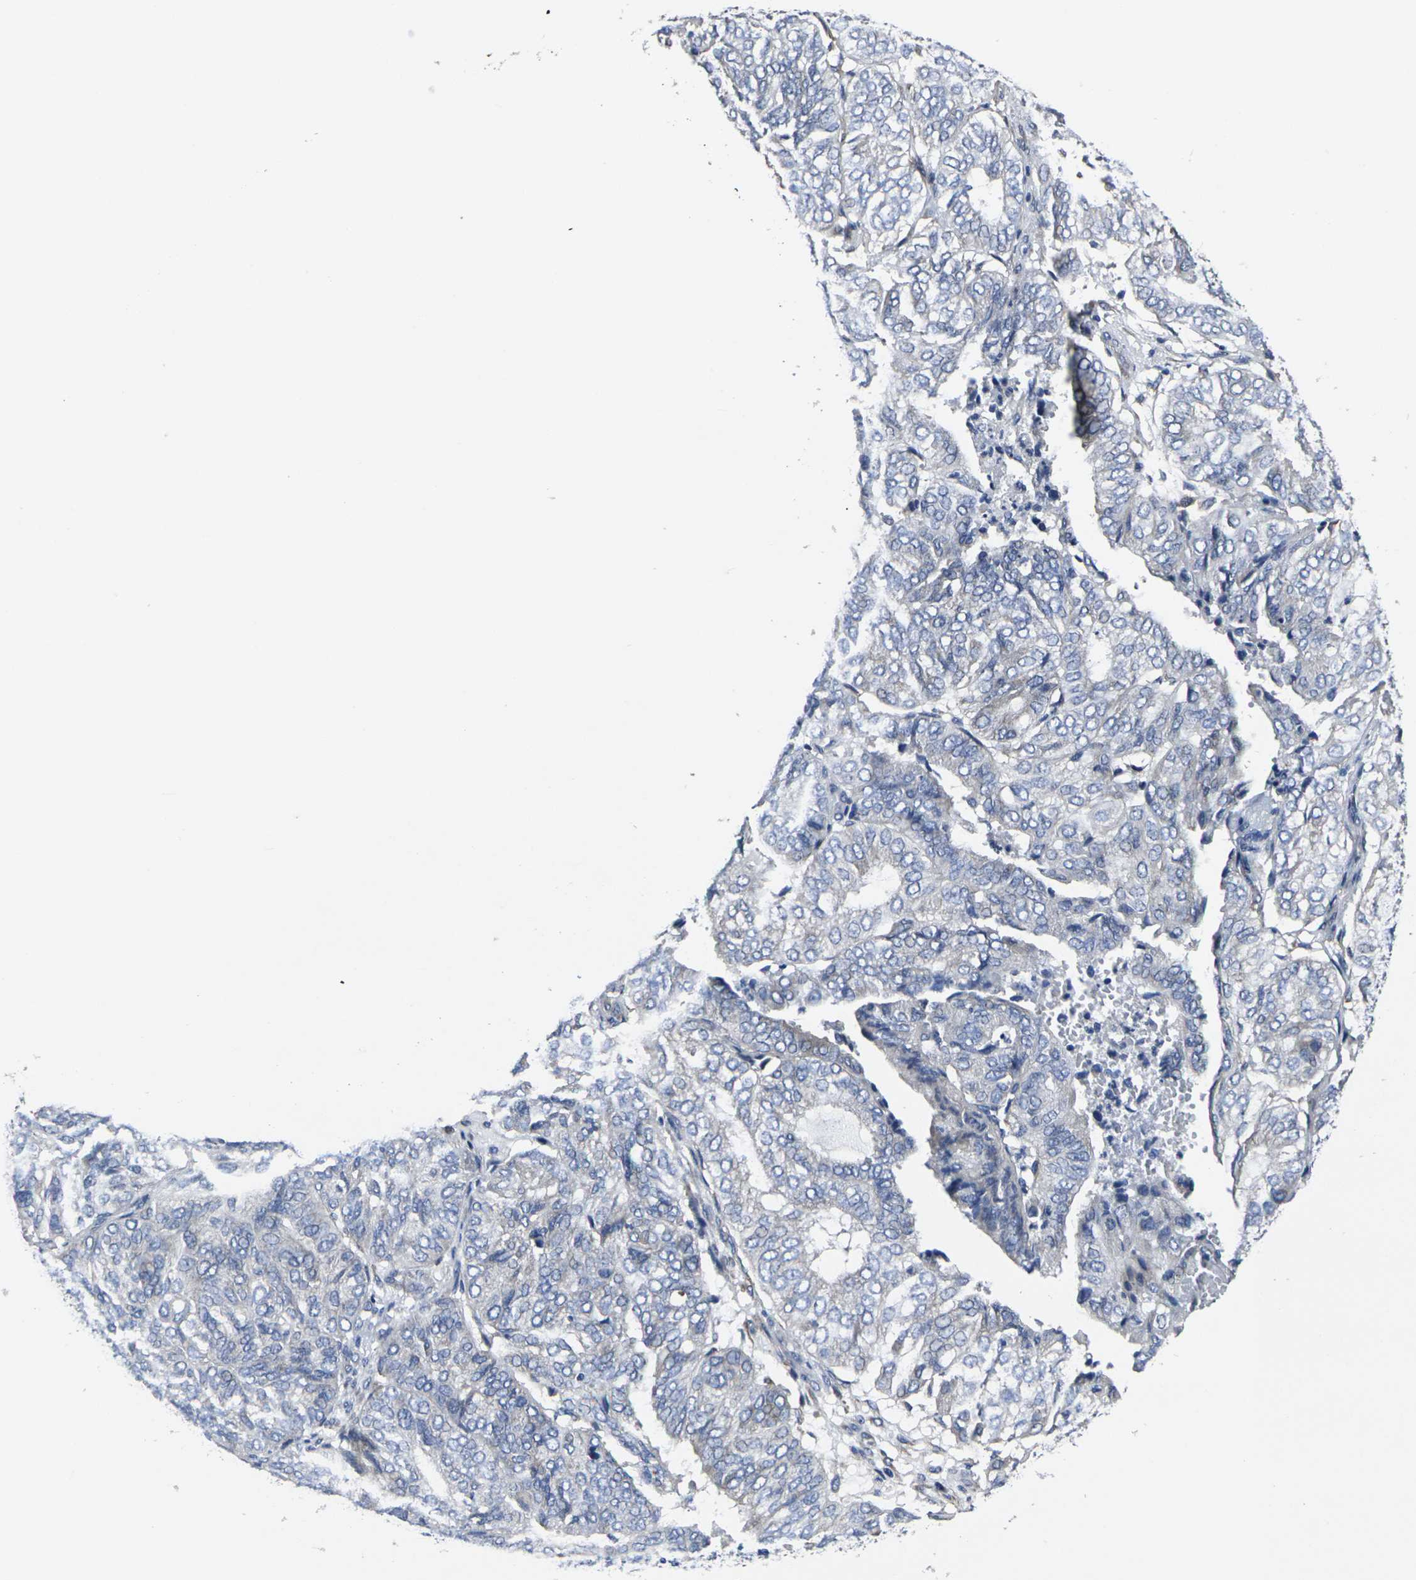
{"staining": {"intensity": "negative", "quantity": "none", "location": "none"}, "tissue": "endometrial cancer", "cell_type": "Tumor cells", "image_type": "cancer", "snomed": [{"axis": "morphology", "description": "Adenocarcinoma, NOS"}, {"axis": "topography", "description": "Uterus"}], "caption": "A micrograph of endometrial adenocarcinoma stained for a protein reveals no brown staining in tumor cells. (Immunohistochemistry, brightfield microscopy, high magnification).", "gene": "CYP2C8", "patient": {"sex": "female", "age": 60}}